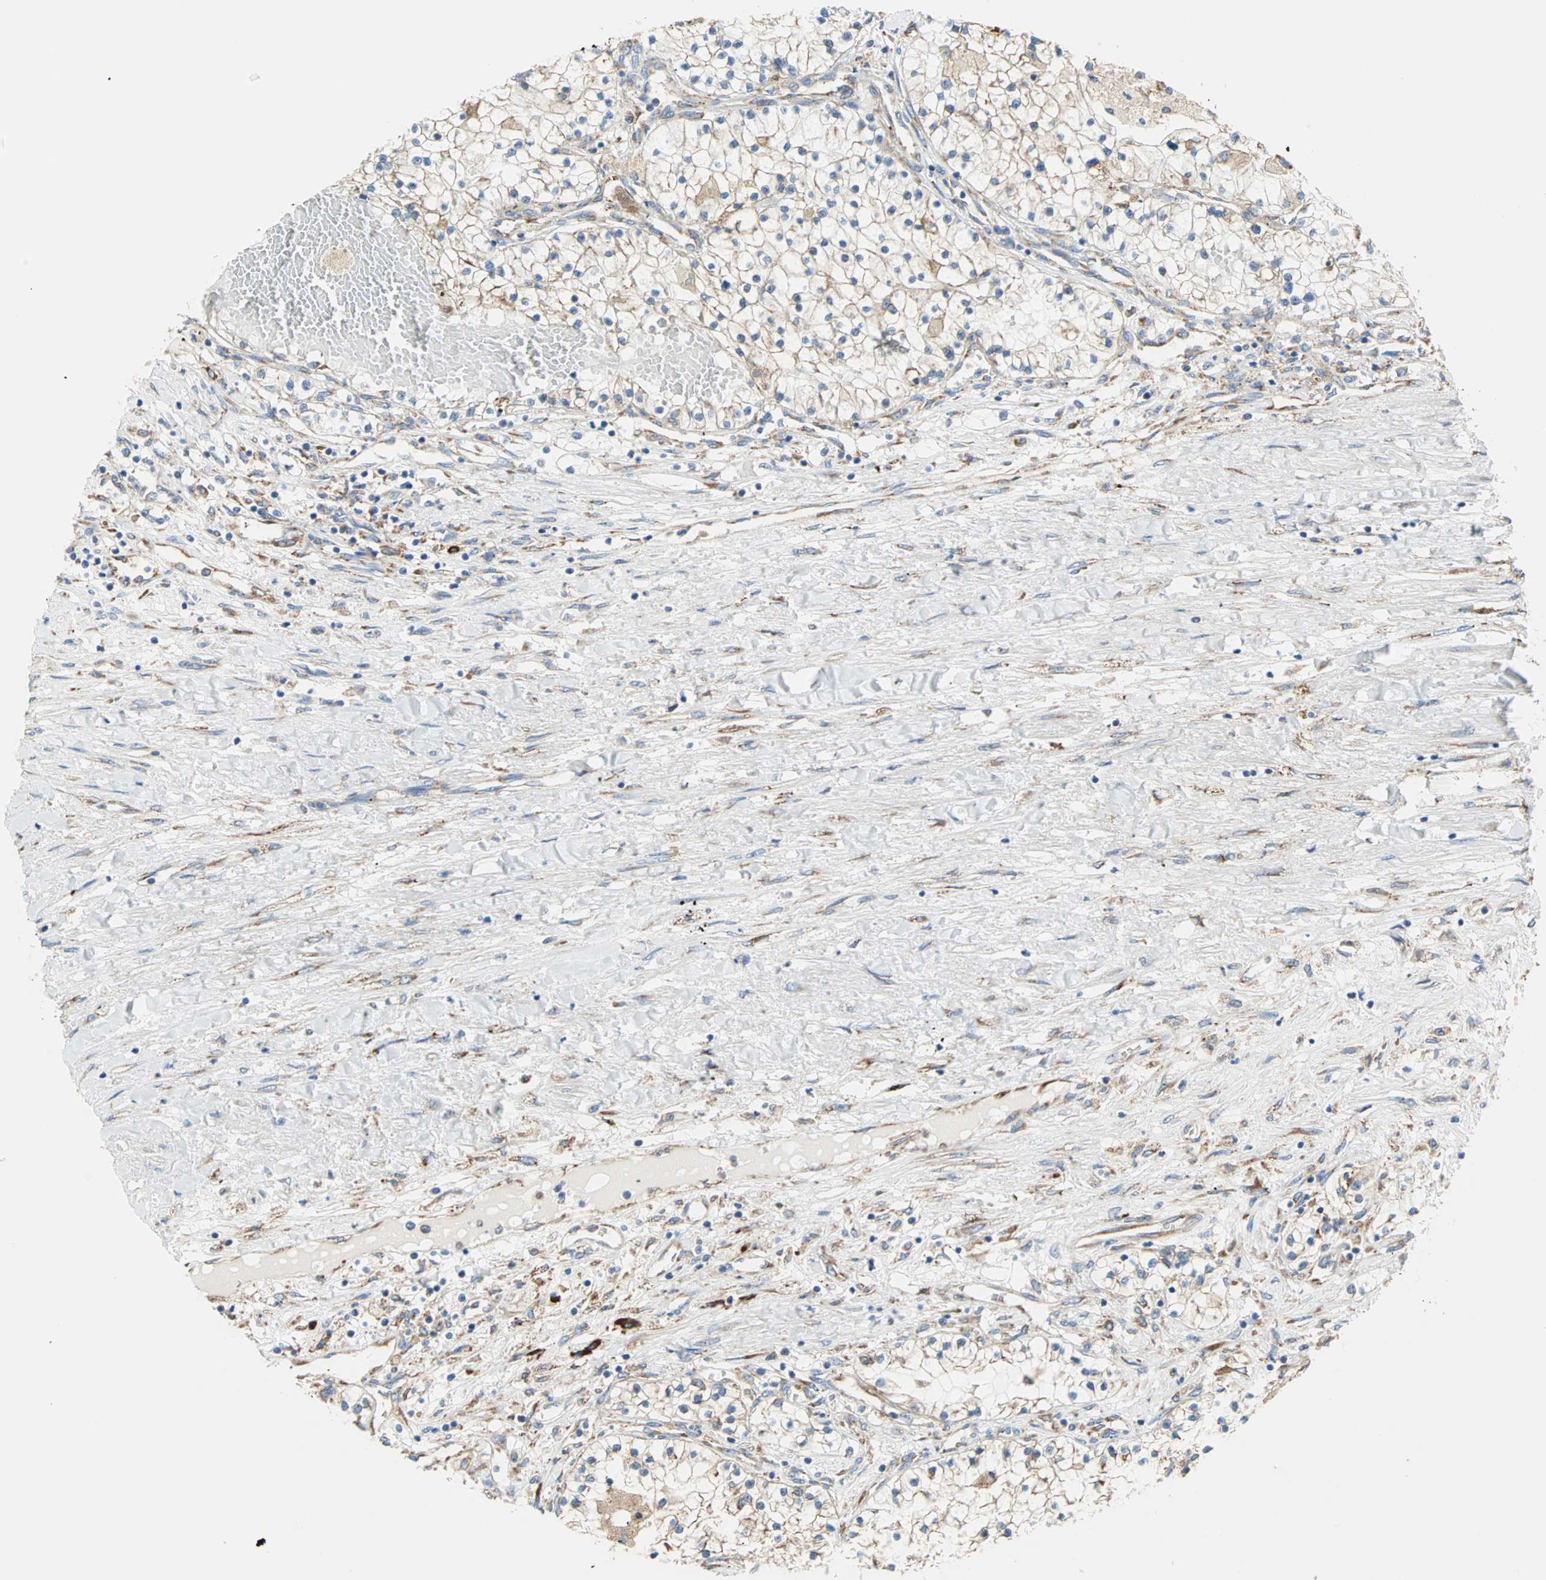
{"staining": {"intensity": "moderate", "quantity": ">75%", "location": "cytoplasmic/membranous"}, "tissue": "renal cancer", "cell_type": "Tumor cells", "image_type": "cancer", "snomed": [{"axis": "morphology", "description": "Adenocarcinoma, NOS"}, {"axis": "topography", "description": "Kidney"}], "caption": "Immunohistochemistry staining of adenocarcinoma (renal), which reveals medium levels of moderate cytoplasmic/membranous staining in about >75% of tumor cells indicating moderate cytoplasmic/membranous protein expression. The staining was performed using DAB (3,3'-diaminobenzidine) (brown) for protein detection and nuclei were counterstained in hematoxylin (blue).", "gene": "PLCXD1", "patient": {"sex": "male", "age": 68}}